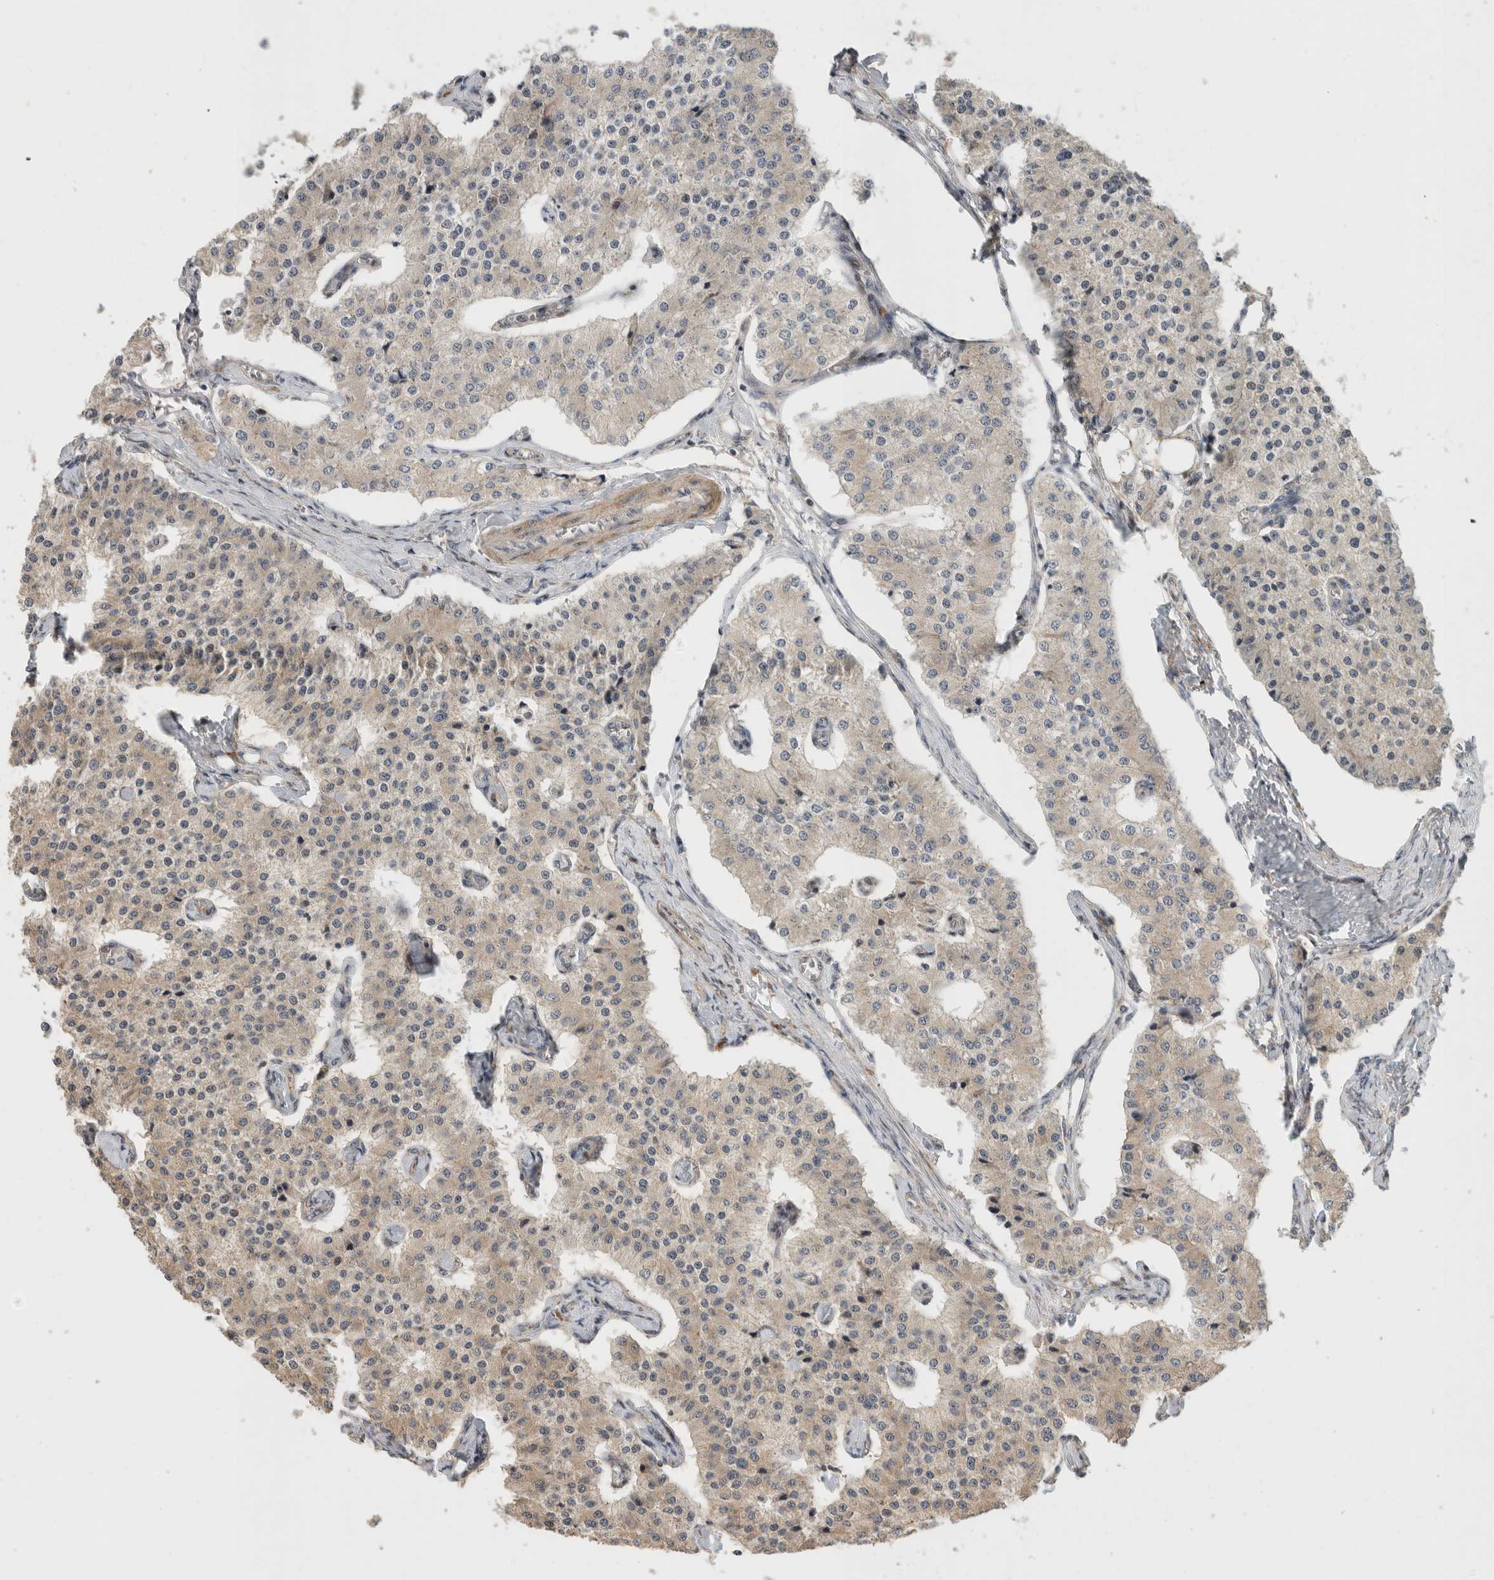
{"staining": {"intensity": "moderate", "quantity": "<25%", "location": "cytoplasmic/membranous"}, "tissue": "carcinoid", "cell_type": "Tumor cells", "image_type": "cancer", "snomed": [{"axis": "morphology", "description": "Carcinoid, malignant, NOS"}, {"axis": "topography", "description": "Colon"}], "caption": "Immunohistochemistry of human malignant carcinoid demonstrates low levels of moderate cytoplasmic/membranous expression in about <25% of tumor cells. (DAB = brown stain, brightfield microscopy at high magnification).", "gene": "PCDHB15", "patient": {"sex": "female", "age": 52}}